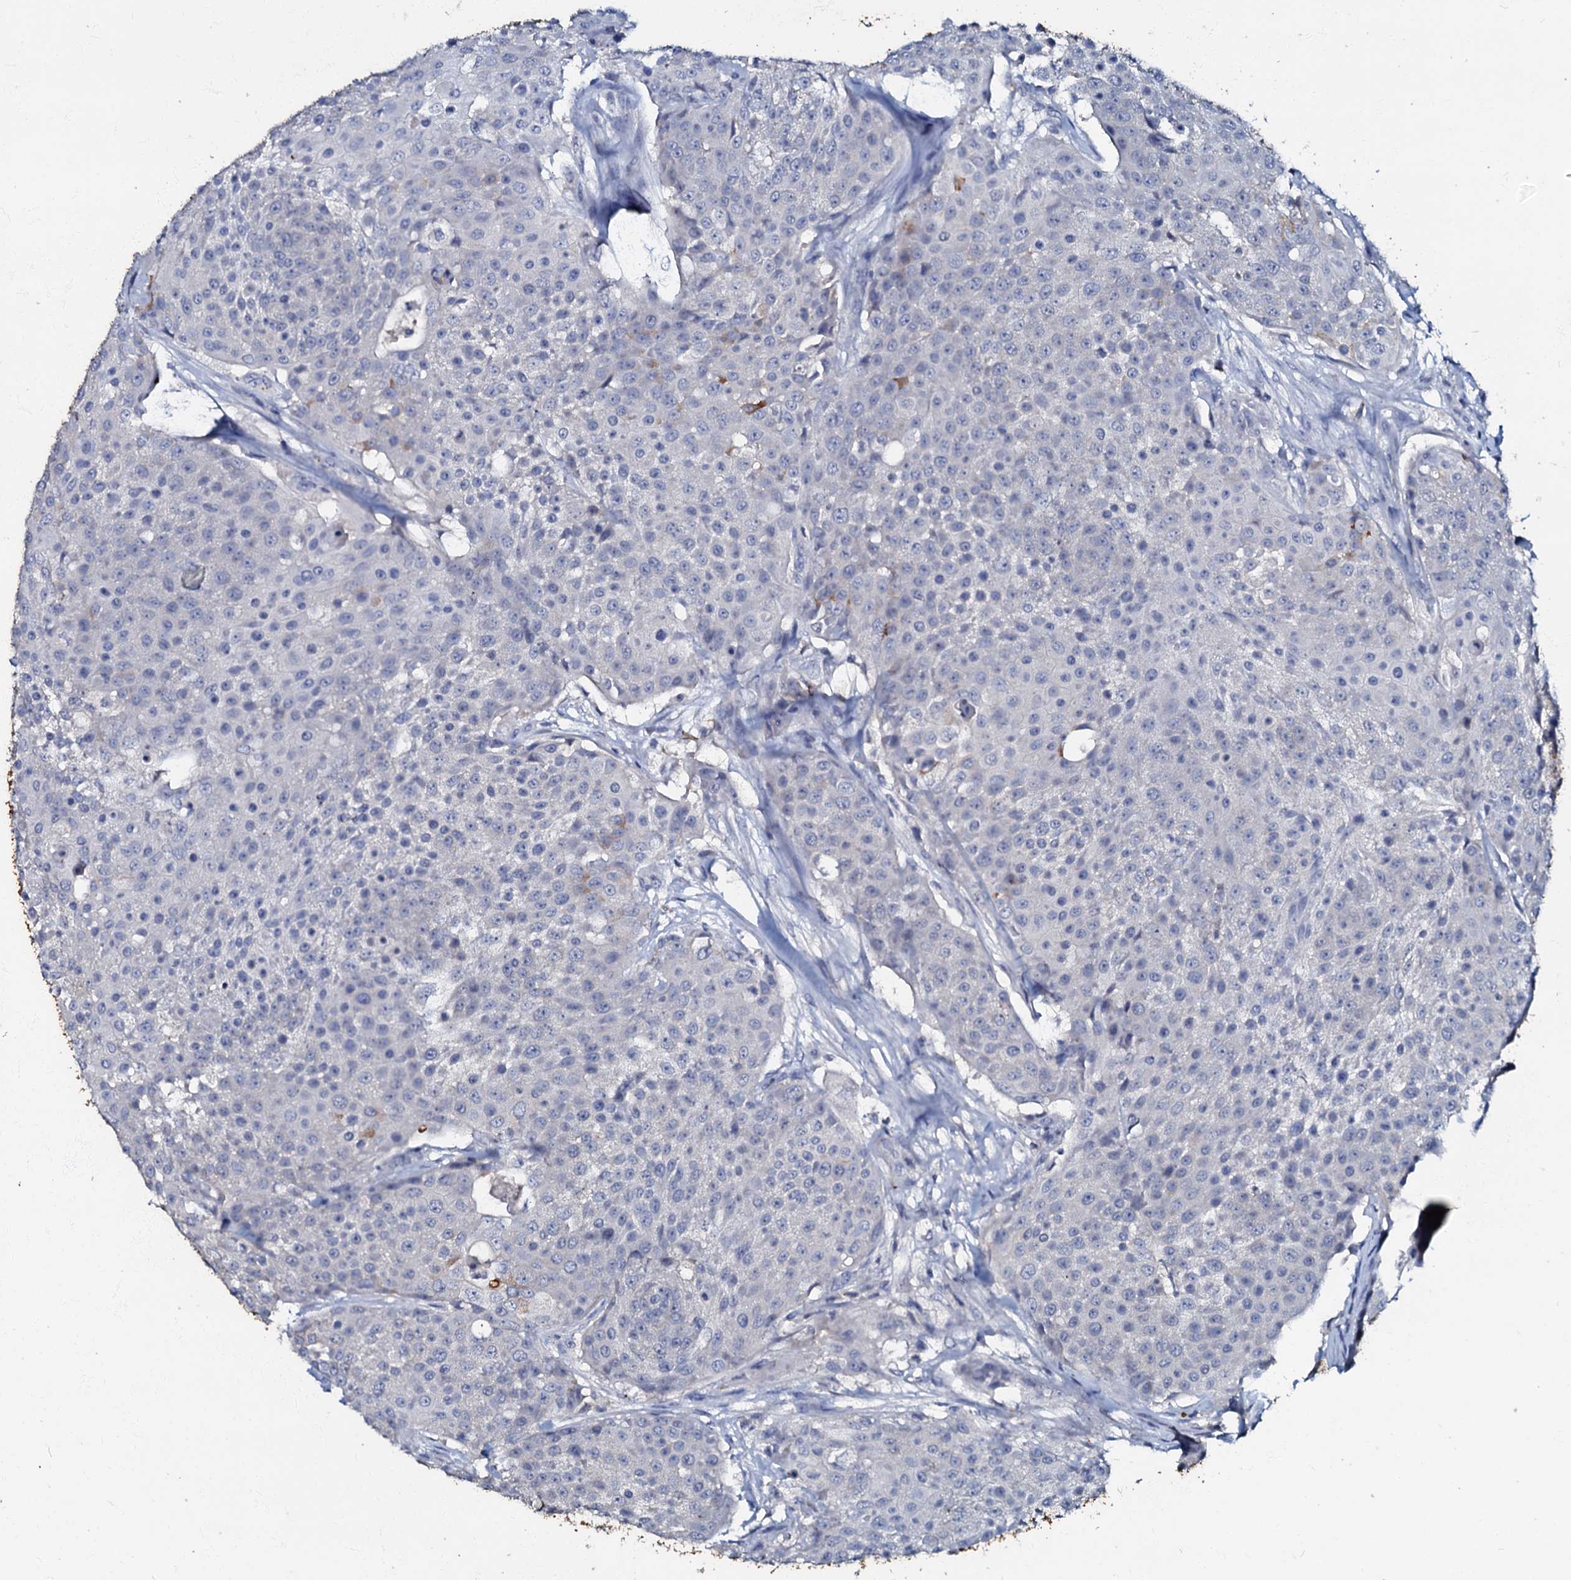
{"staining": {"intensity": "negative", "quantity": "none", "location": "none"}, "tissue": "urothelial cancer", "cell_type": "Tumor cells", "image_type": "cancer", "snomed": [{"axis": "morphology", "description": "Urothelial carcinoma, High grade"}, {"axis": "topography", "description": "Urinary bladder"}], "caption": "The IHC image has no significant expression in tumor cells of urothelial carcinoma (high-grade) tissue.", "gene": "MANSC4", "patient": {"sex": "female", "age": 63}}